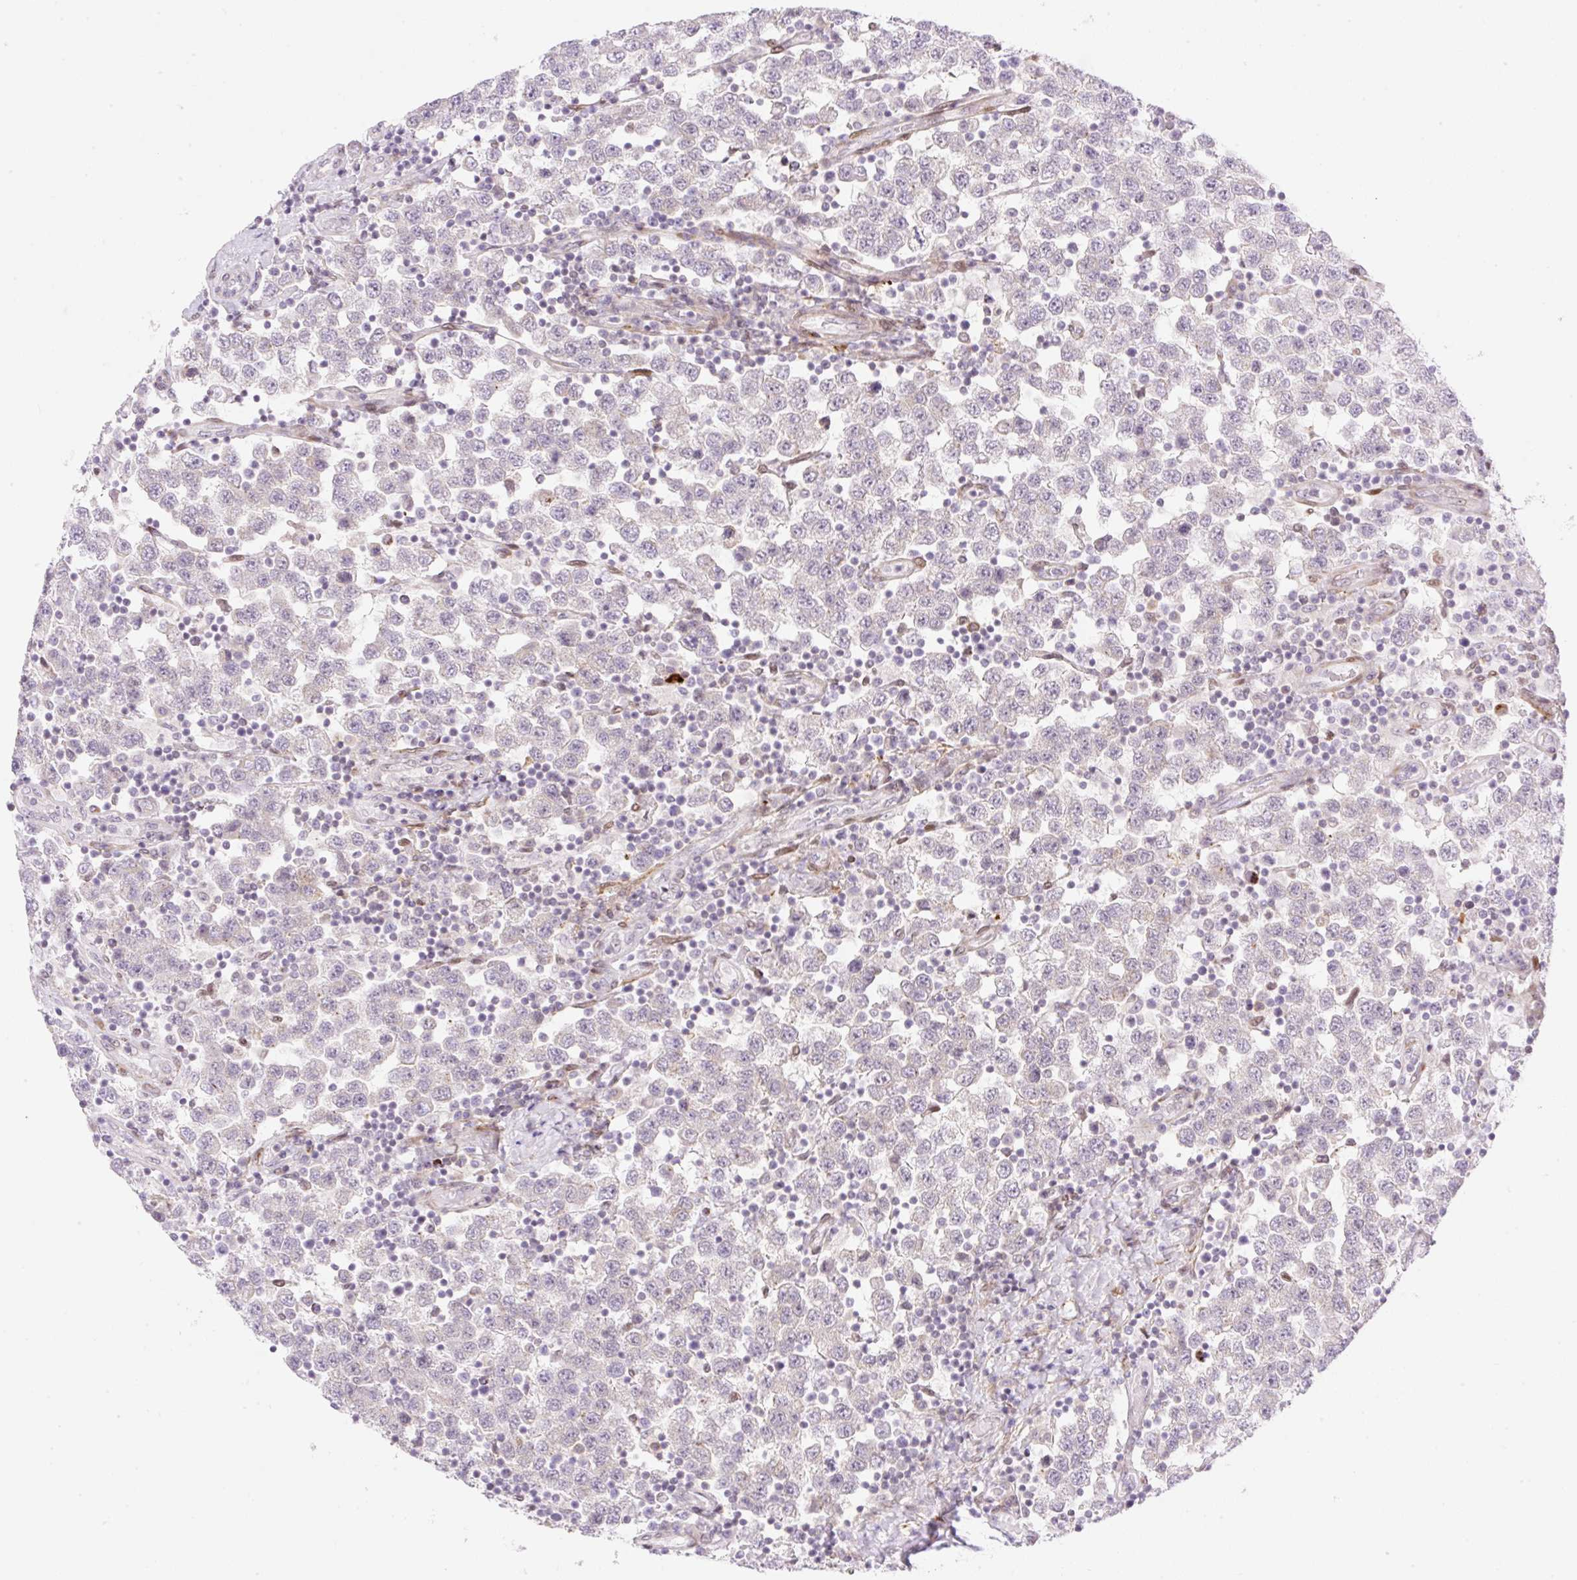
{"staining": {"intensity": "negative", "quantity": "none", "location": "none"}, "tissue": "testis cancer", "cell_type": "Tumor cells", "image_type": "cancer", "snomed": [{"axis": "morphology", "description": "Seminoma, NOS"}, {"axis": "topography", "description": "Testis"}], "caption": "Tumor cells are negative for protein expression in human testis seminoma.", "gene": "ZFP41", "patient": {"sex": "male", "age": 34}}